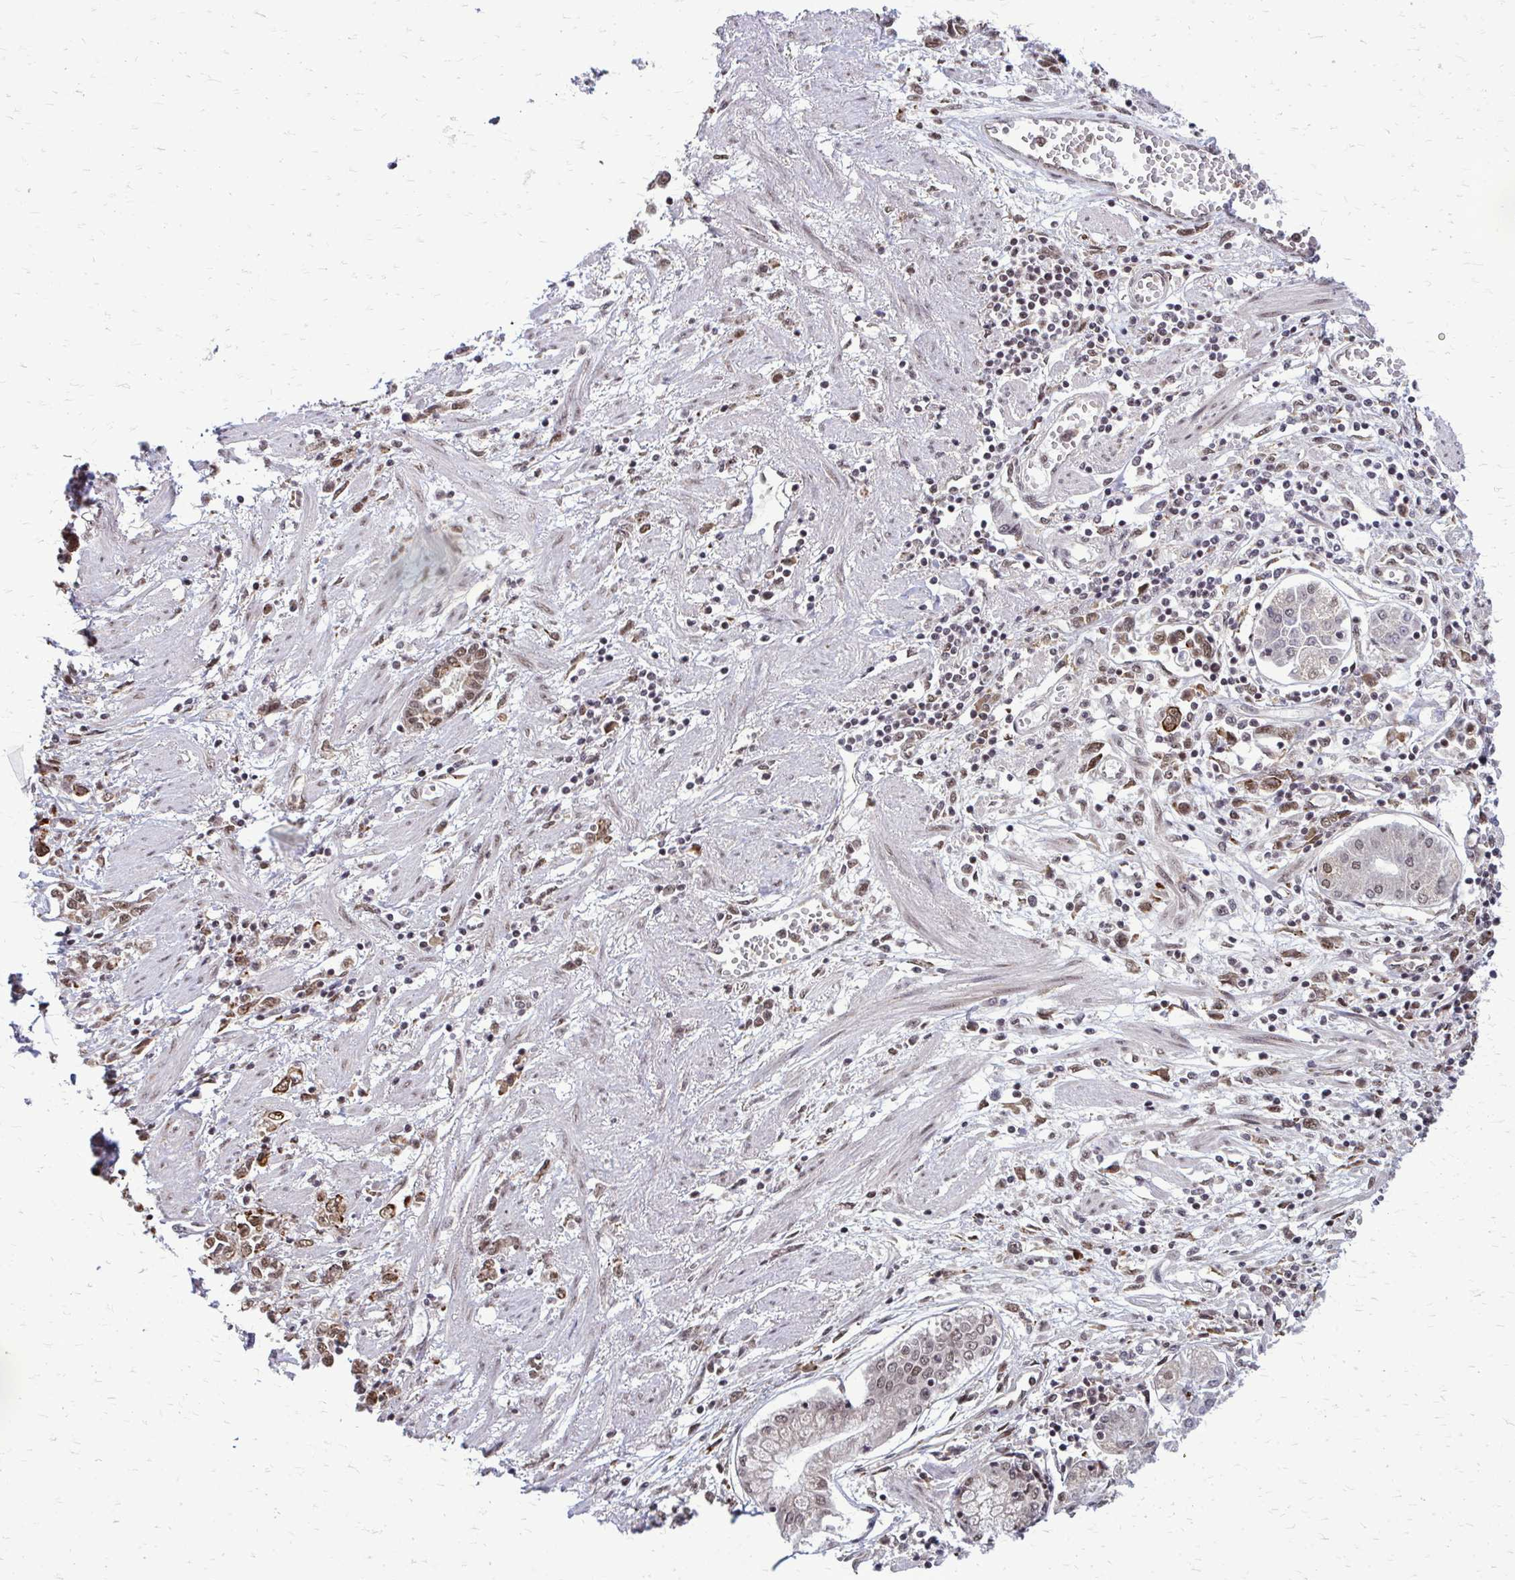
{"staining": {"intensity": "strong", "quantity": "25%-75%", "location": "cytoplasmic/membranous,nuclear"}, "tissue": "stomach cancer", "cell_type": "Tumor cells", "image_type": "cancer", "snomed": [{"axis": "morphology", "description": "Adenocarcinoma, NOS"}, {"axis": "topography", "description": "Stomach"}], "caption": "DAB (3,3'-diaminobenzidine) immunohistochemical staining of adenocarcinoma (stomach) reveals strong cytoplasmic/membranous and nuclear protein expression in approximately 25%-75% of tumor cells.", "gene": "HDAC3", "patient": {"sex": "female", "age": 76}}